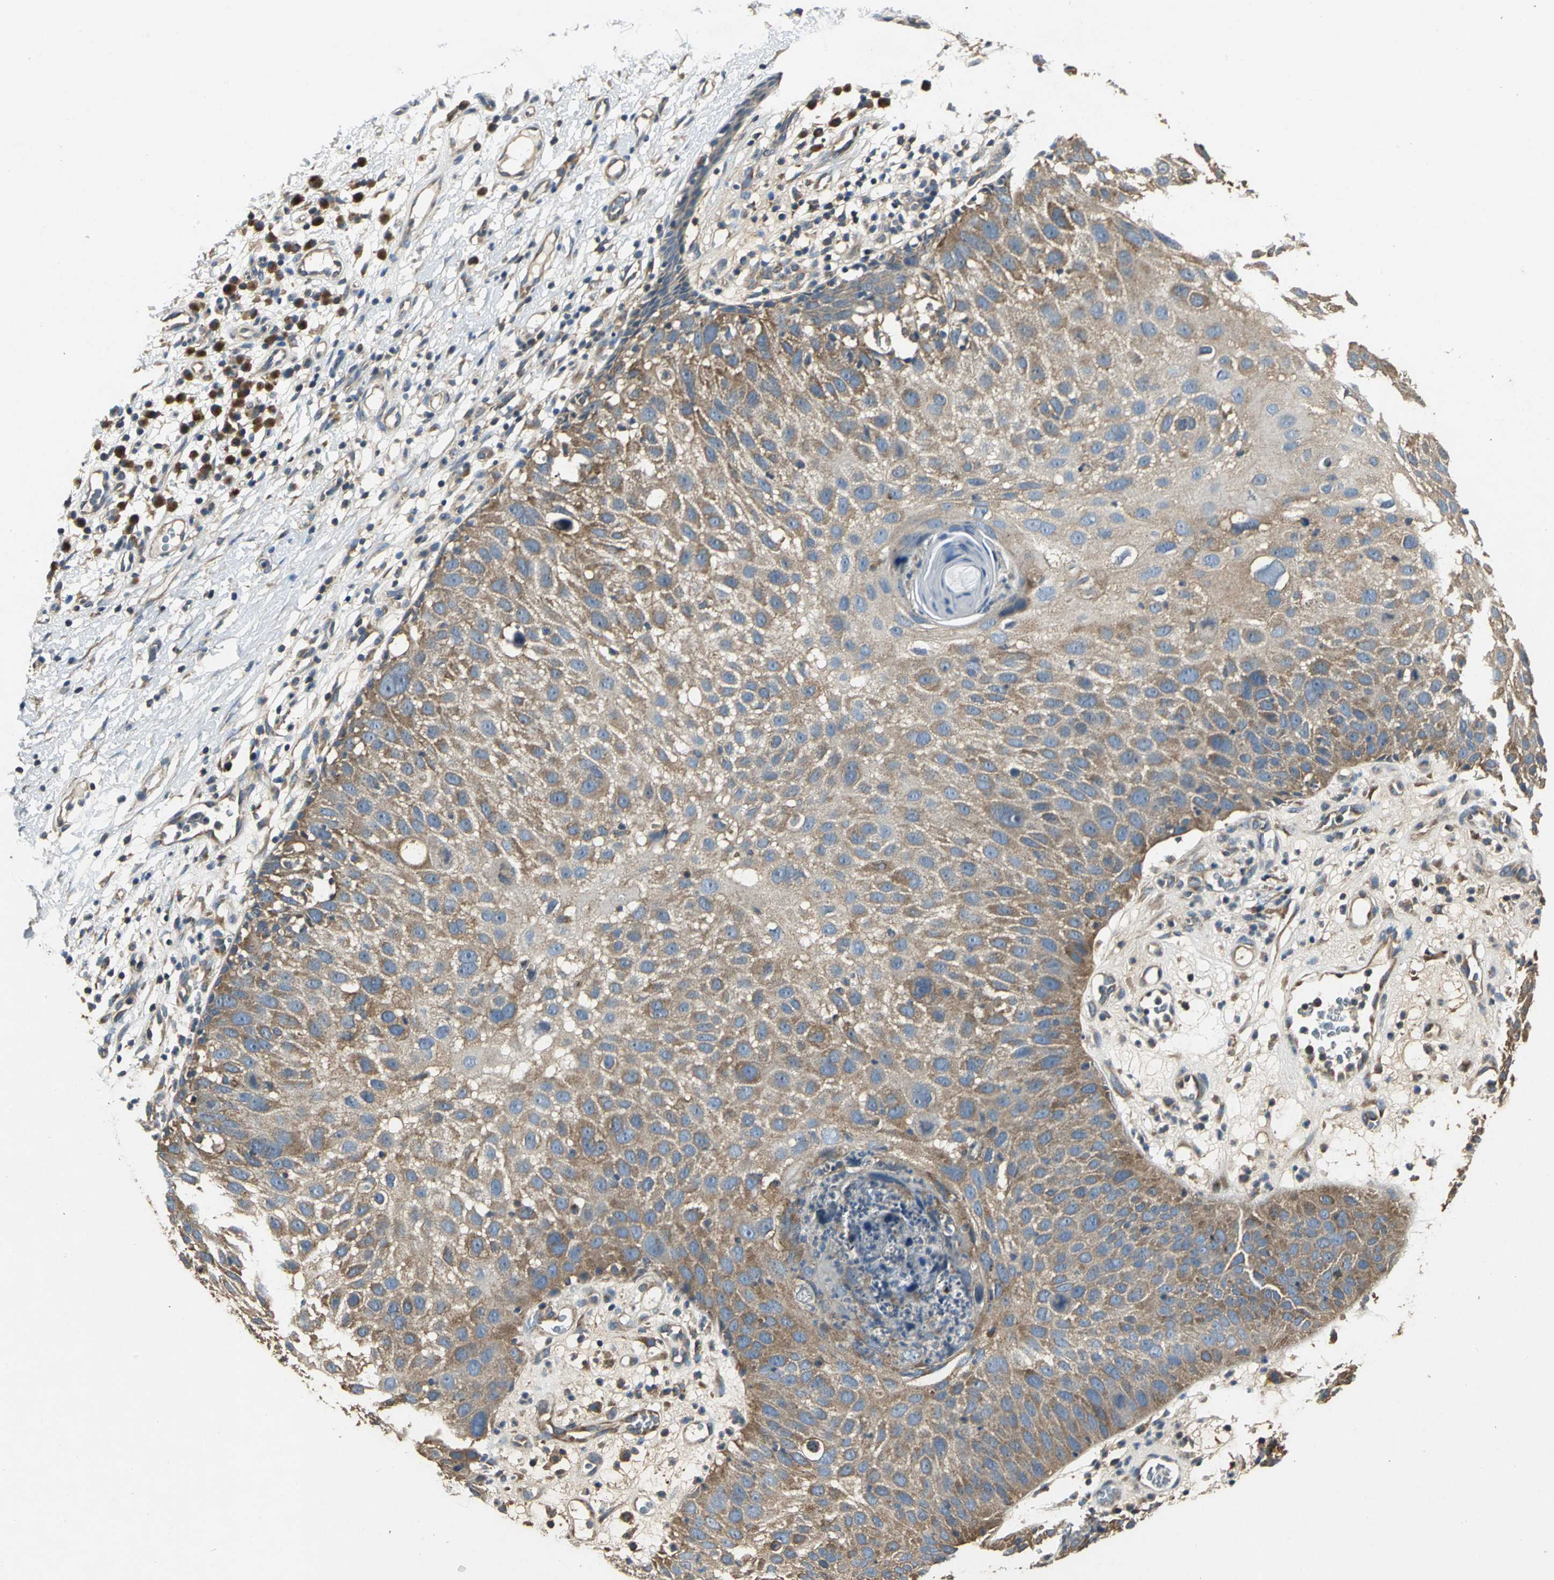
{"staining": {"intensity": "moderate", "quantity": ">75%", "location": "cytoplasmic/membranous"}, "tissue": "skin cancer", "cell_type": "Tumor cells", "image_type": "cancer", "snomed": [{"axis": "morphology", "description": "Squamous cell carcinoma, NOS"}, {"axis": "topography", "description": "Skin"}], "caption": "The immunohistochemical stain labels moderate cytoplasmic/membranous staining in tumor cells of skin cancer tissue.", "gene": "IRF3", "patient": {"sex": "male", "age": 87}}